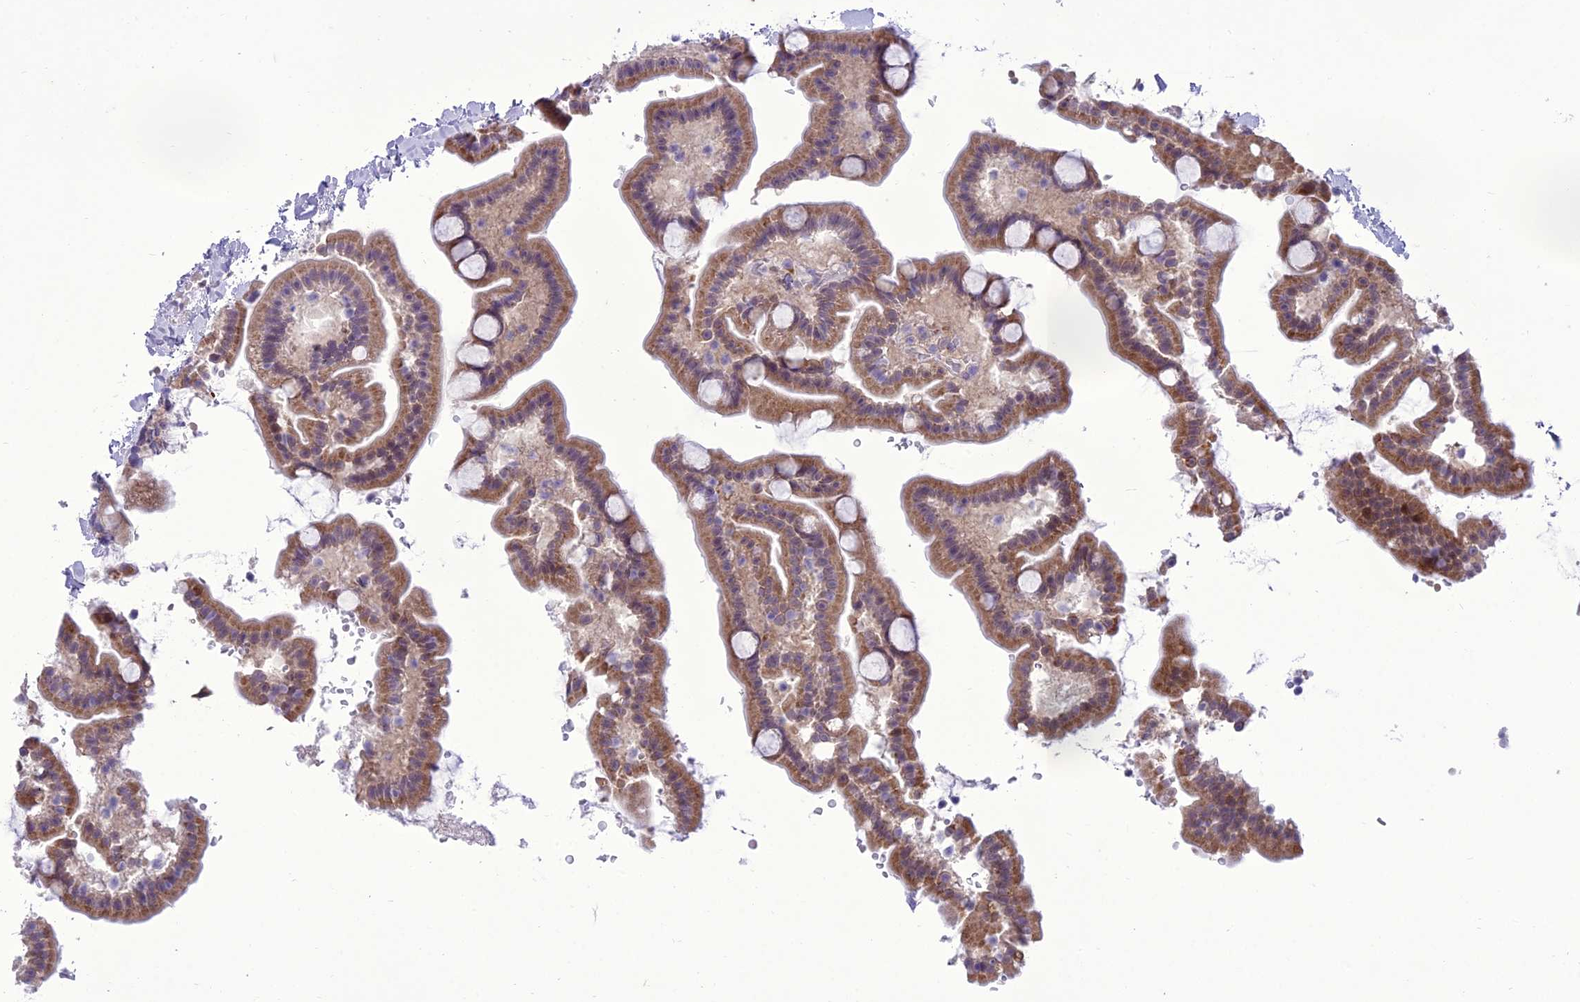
{"staining": {"intensity": "moderate", "quantity": ">75%", "location": "cytoplasmic/membranous"}, "tissue": "duodenum", "cell_type": "Glandular cells", "image_type": "normal", "snomed": [{"axis": "morphology", "description": "Normal tissue, NOS"}, {"axis": "topography", "description": "Duodenum"}], "caption": "A brown stain highlights moderate cytoplasmic/membranous staining of a protein in glandular cells of benign human duodenum.", "gene": "NEURL2", "patient": {"sex": "male", "age": 55}}